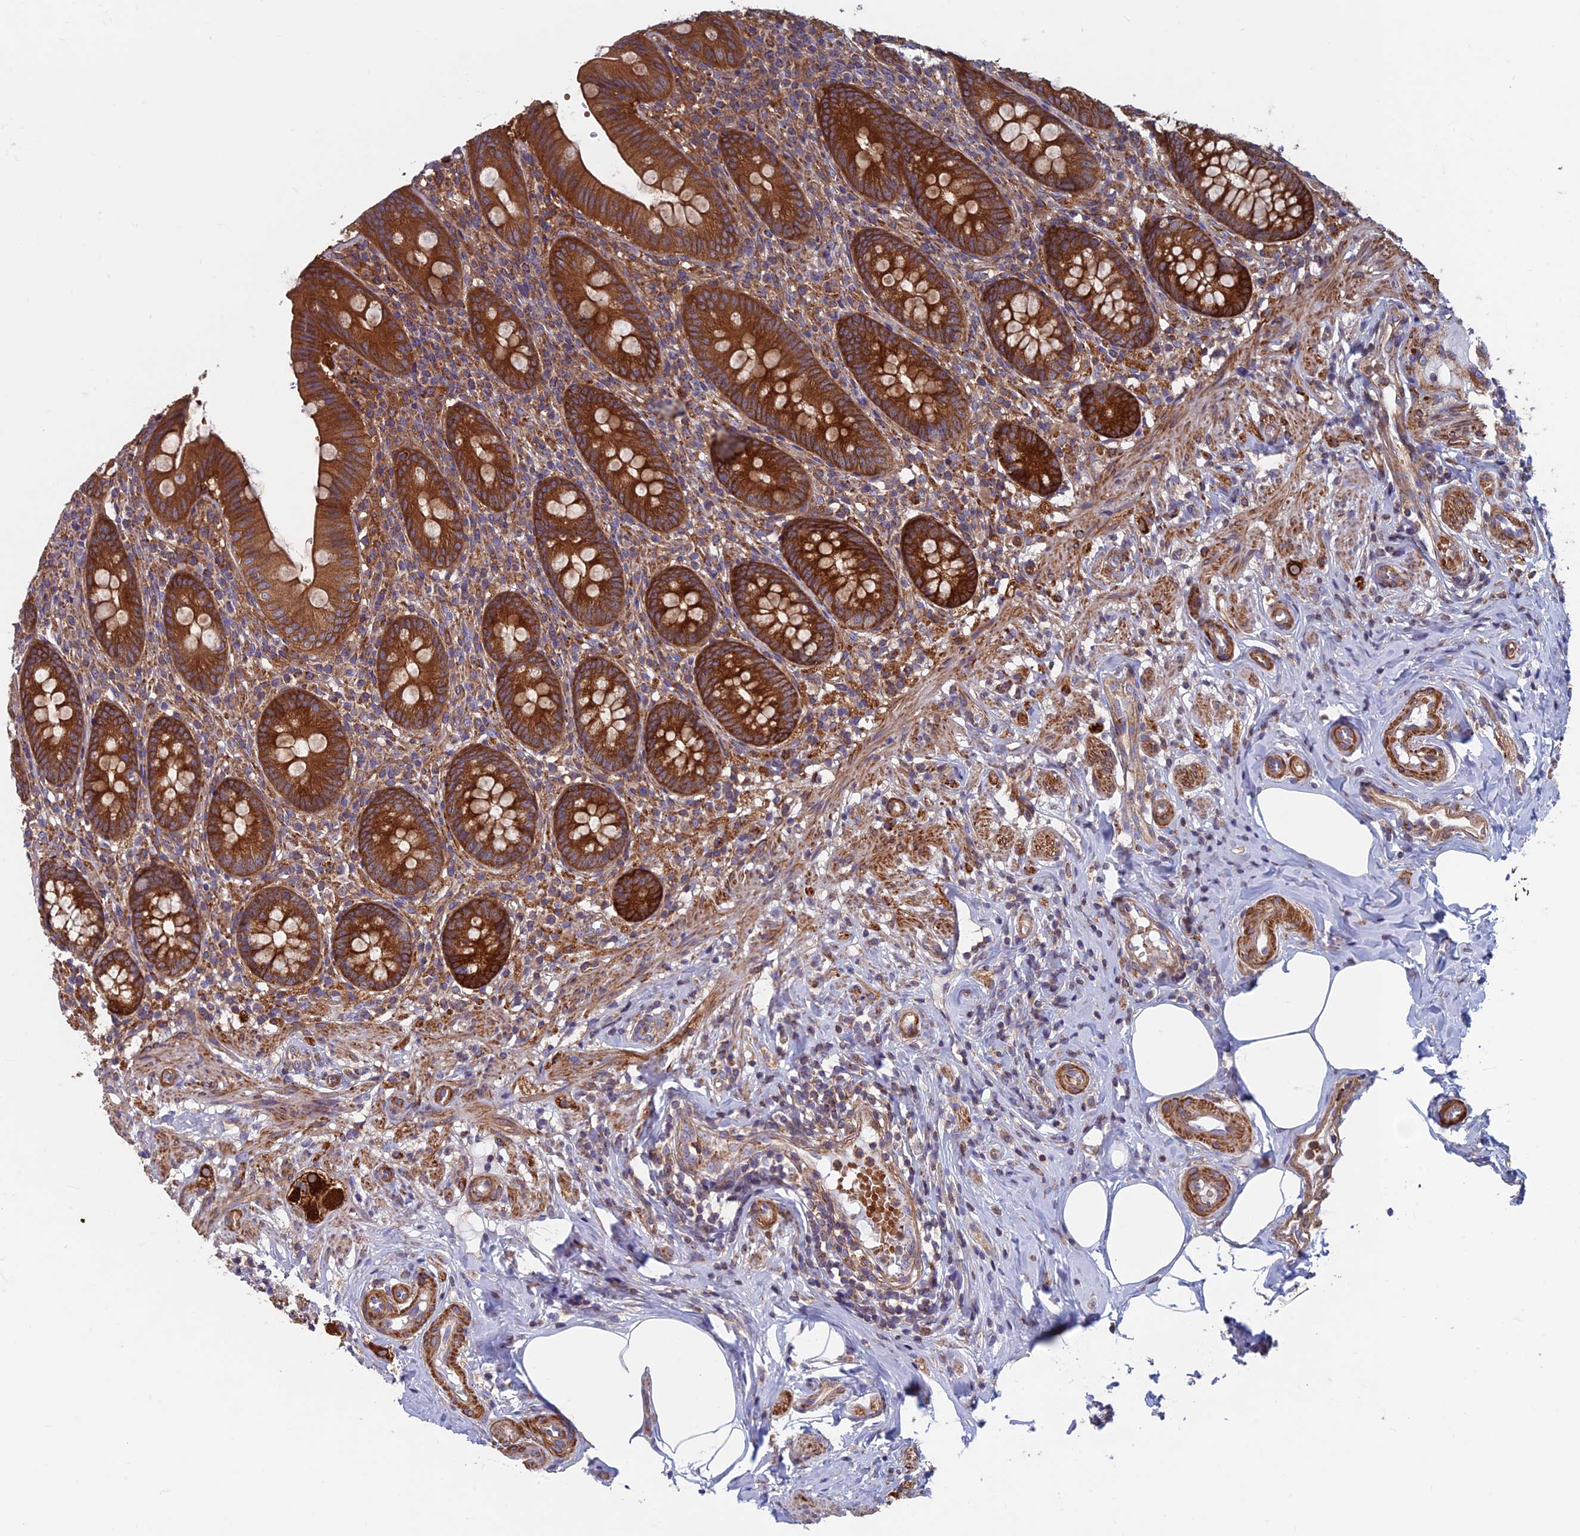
{"staining": {"intensity": "strong", "quantity": ">75%", "location": "cytoplasmic/membranous"}, "tissue": "appendix", "cell_type": "Glandular cells", "image_type": "normal", "snomed": [{"axis": "morphology", "description": "Normal tissue, NOS"}, {"axis": "topography", "description": "Appendix"}], "caption": "Immunohistochemistry (IHC) micrograph of normal human appendix stained for a protein (brown), which shows high levels of strong cytoplasmic/membranous staining in about >75% of glandular cells.", "gene": "DNM1L", "patient": {"sex": "male", "age": 55}}